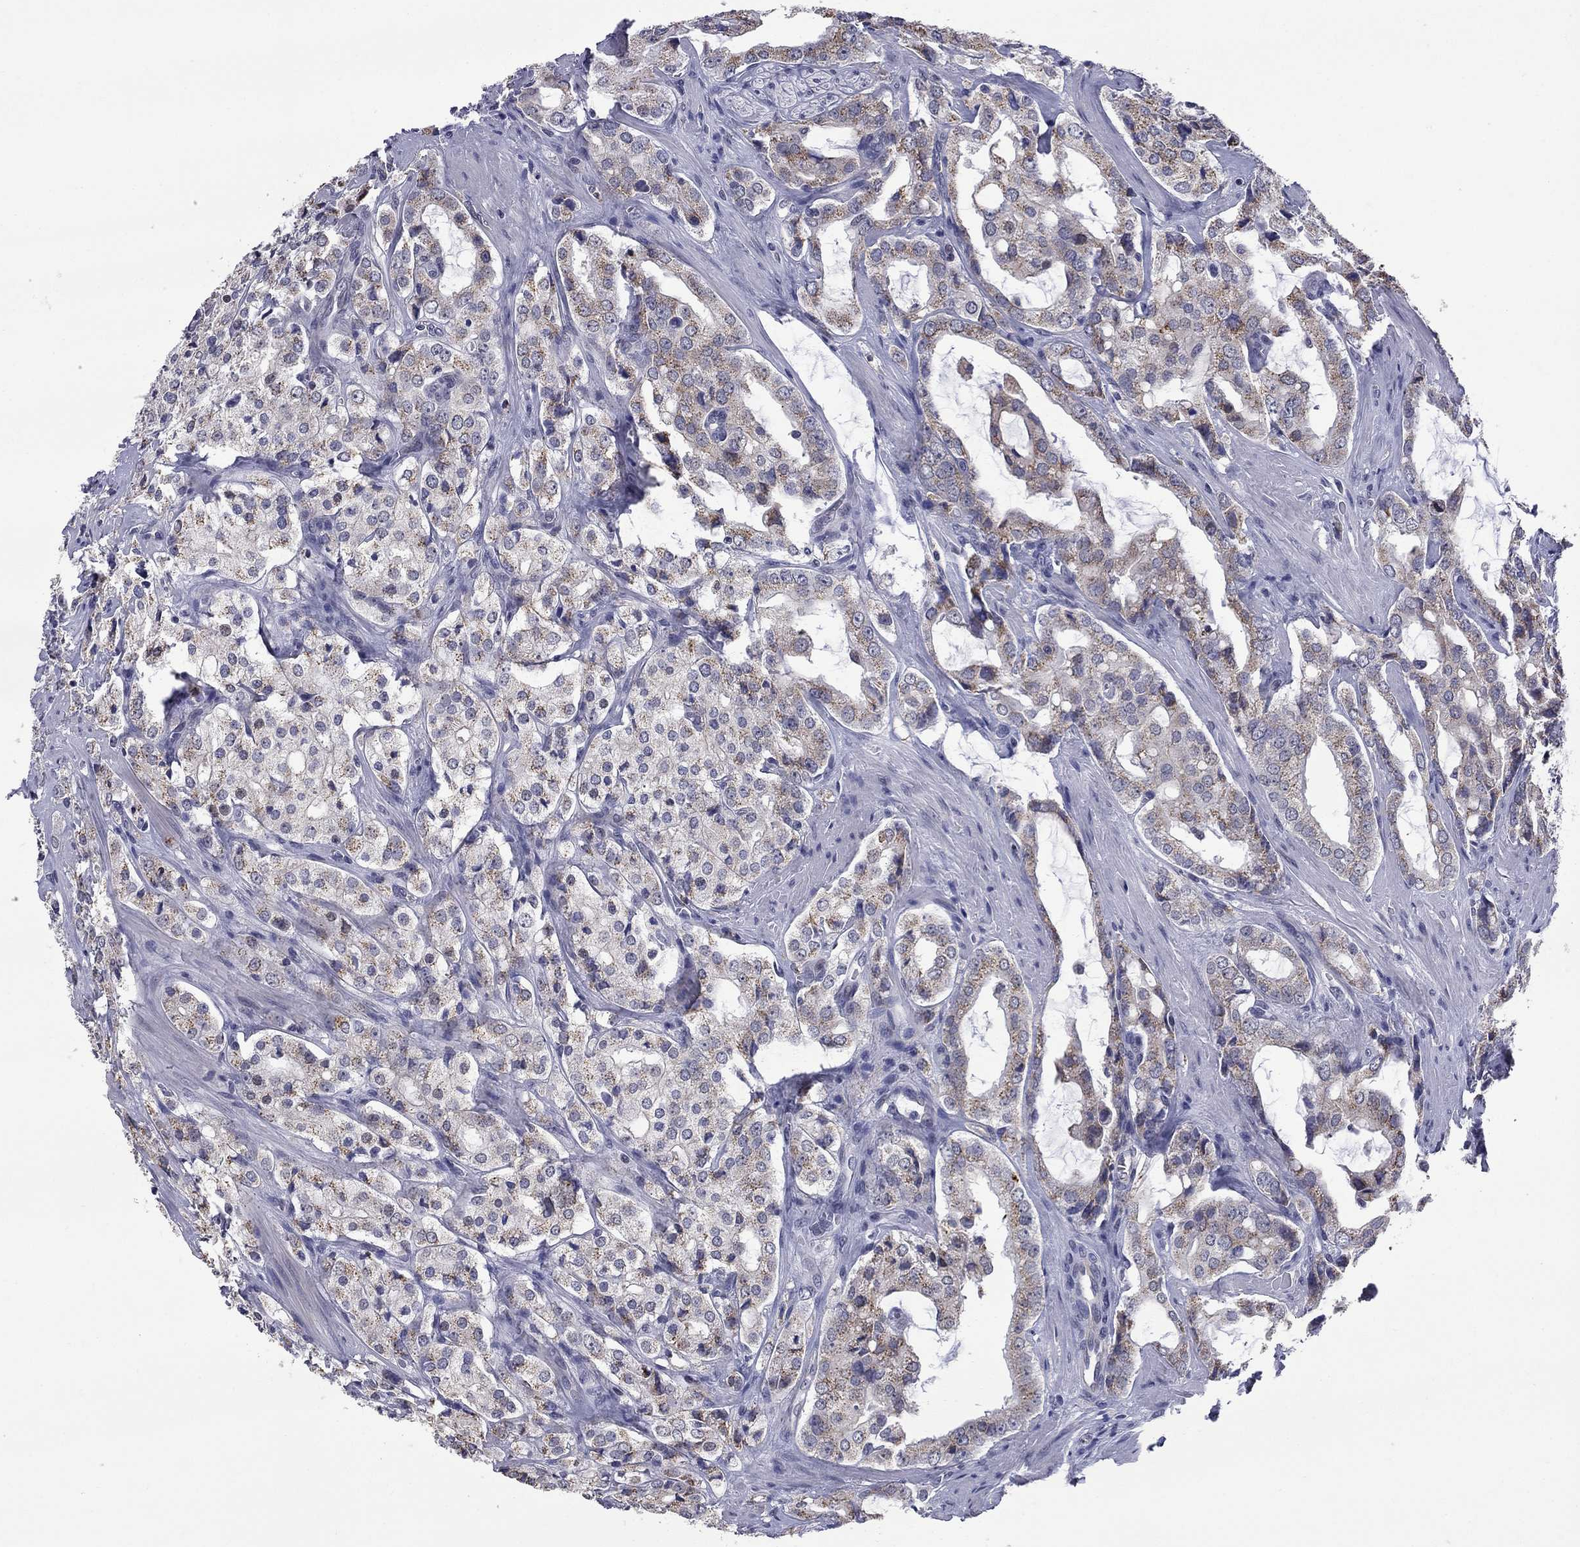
{"staining": {"intensity": "strong", "quantity": "25%-75%", "location": "cytoplasmic/membranous"}, "tissue": "prostate cancer", "cell_type": "Tumor cells", "image_type": "cancer", "snomed": [{"axis": "morphology", "description": "Adenocarcinoma, NOS"}, {"axis": "topography", "description": "Prostate"}], "caption": "Immunohistochemical staining of human adenocarcinoma (prostate) reveals strong cytoplasmic/membranous protein expression in about 25%-75% of tumor cells.", "gene": "HTR4", "patient": {"sex": "male", "age": 66}}